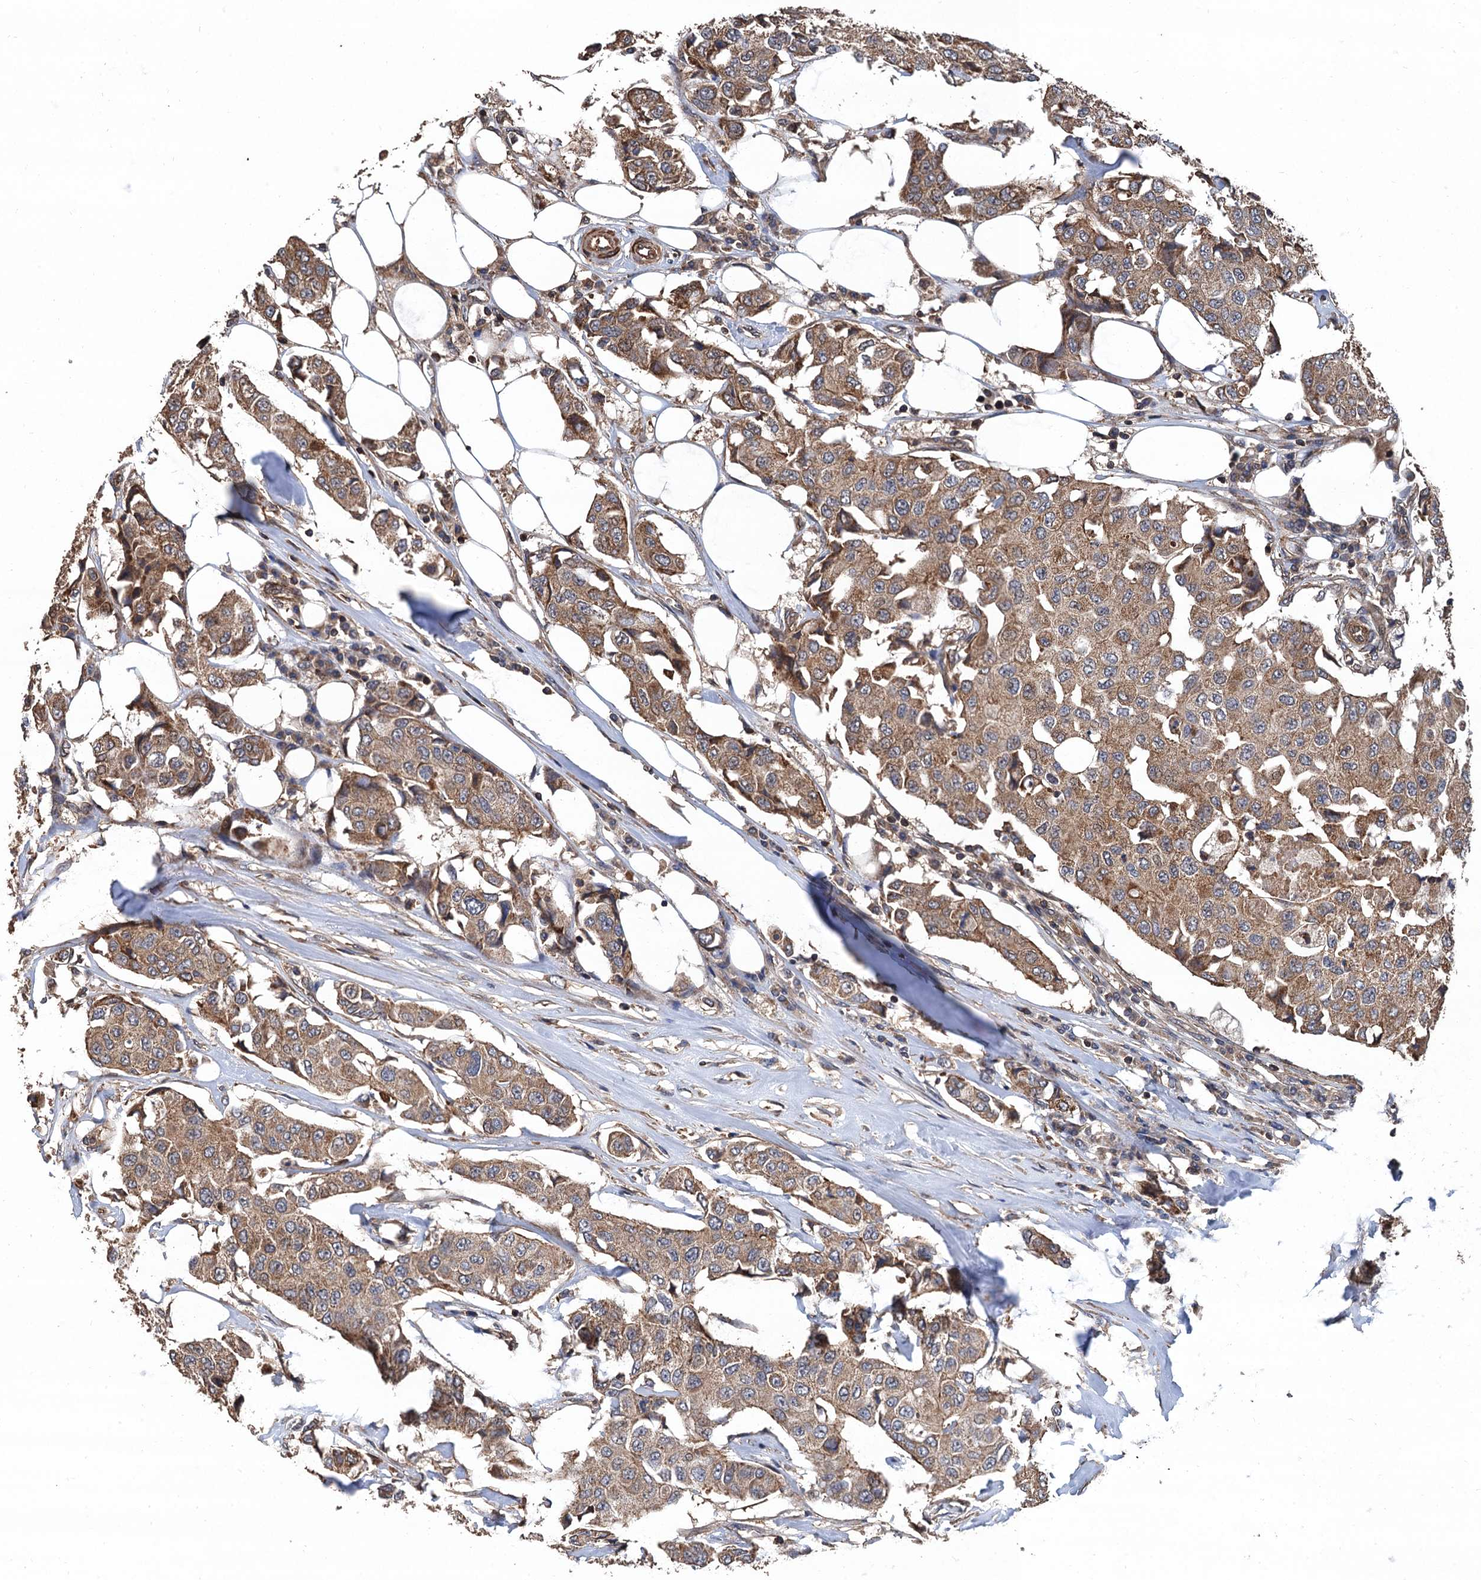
{"staining": {"intensity": "moderate", "quantity": ">75%", "location": "cytoplasmic/membranous"}, "tissue": "breast cancer", "cell_type": "Tumor cells", "image_type": "cancer", "snomed": [{"axis": "morphology", "description": "Duct carcinoma"}, {"axis": "topography", "description": "Breast"}], "caption": "A brown stain shows moderate cytoplasmic/membranous positivity of a protein in breast cancer (intraductal carcinoma) tumor cells.", "gene": "PPP4R1", "patient": {"sex": "female", "age": 80}}